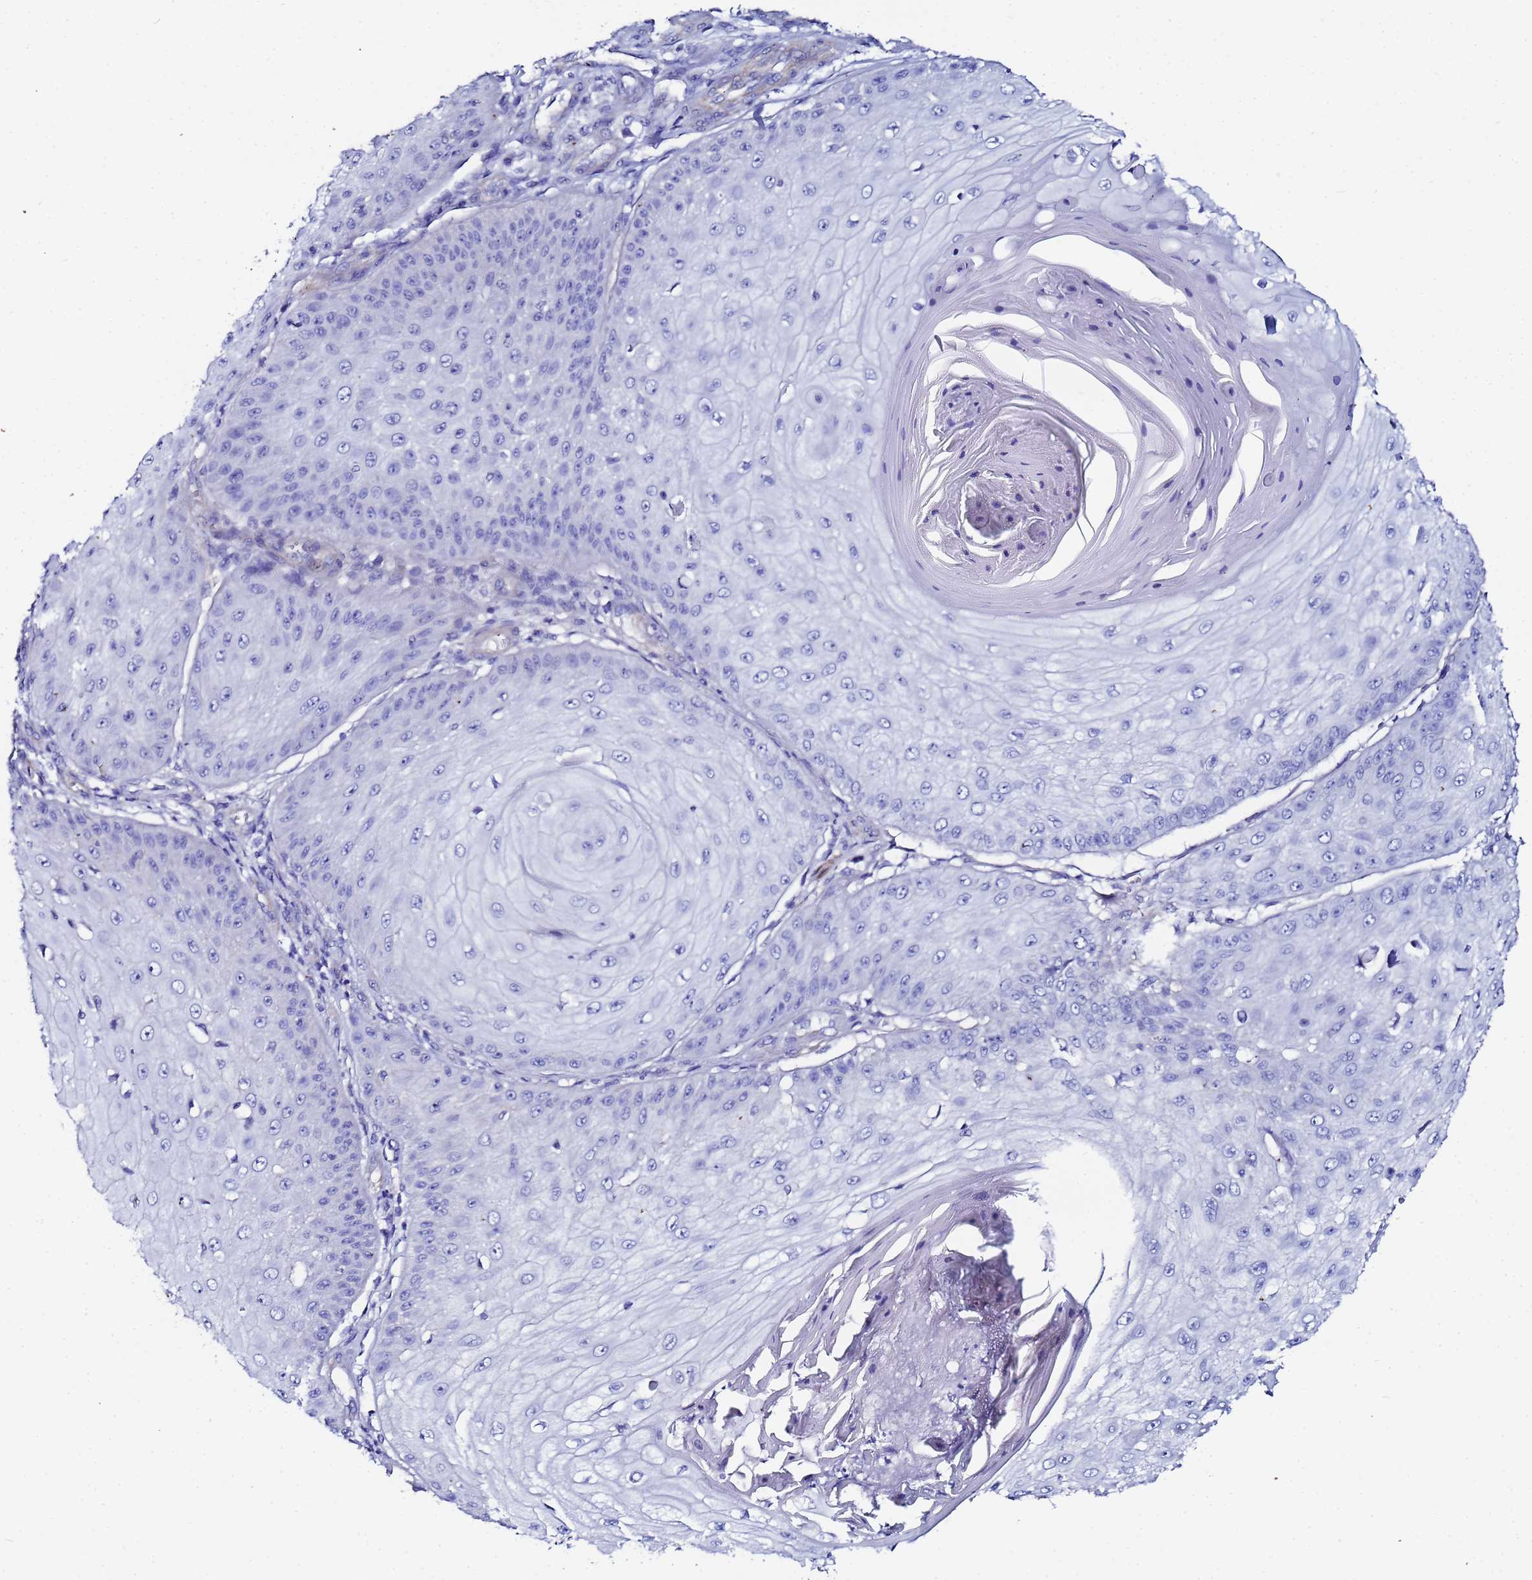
{"staining": {"intensity": "negative", "quantity": "none", "location": "none"}, "tissue": "skin cancer", "cell_type": "Tumor cells", "image_type": "cancer", "snomed": [{"axis": "morphology", "description": "Squamous cell carcinoma, NOS"}, {"axis": "topography", "description": "Skin"}], "caption": "Tumor cells are negative for protein expression in human skin squamous cell carcinoma.", "gene": "RAB39B", "patient": {"sex": "male", "age": 70}}